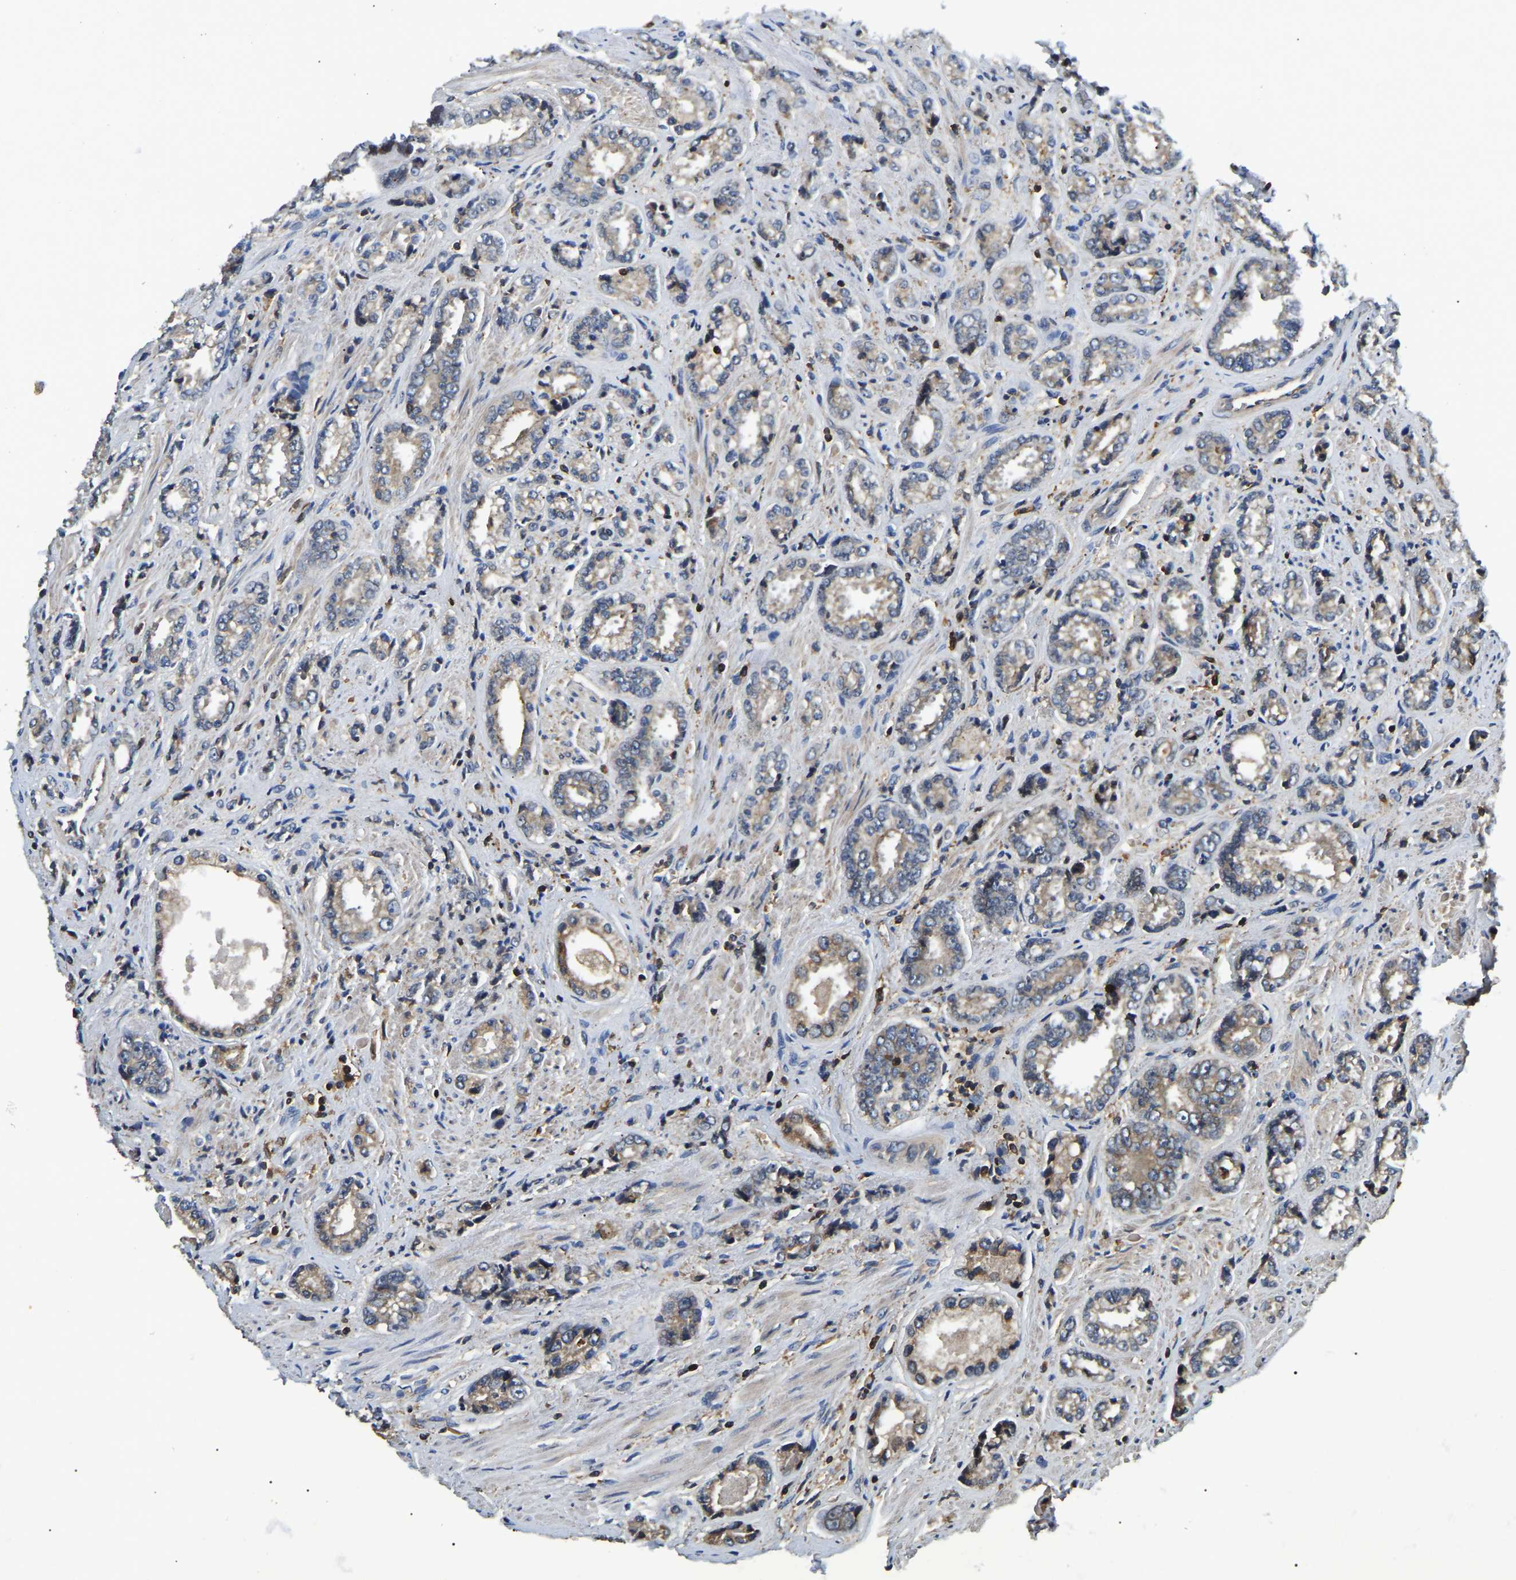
{"staining": {"intensity": "weak", "quantity": "25%-75%", "location": "cytoplasmic/membranous"}, "tissue": "prostate cancer", "cell_type": "Tumor cells", "image_type": "cancer", "snomed": [{"axis": "morphology", "description": "Adenocarcinoma, High grade"}, {"axis": "topography", "description": "Prostate"}], "caption": "Immunohistochemical staining of human prostate high-grade adenocarcinoma demonstrates weak cytoplasmic/membranous protein positivity in approximately 25%-75% of tumor cells.", "gene": "SMPD2", "patient": {"sex": "male", "age": 61}}